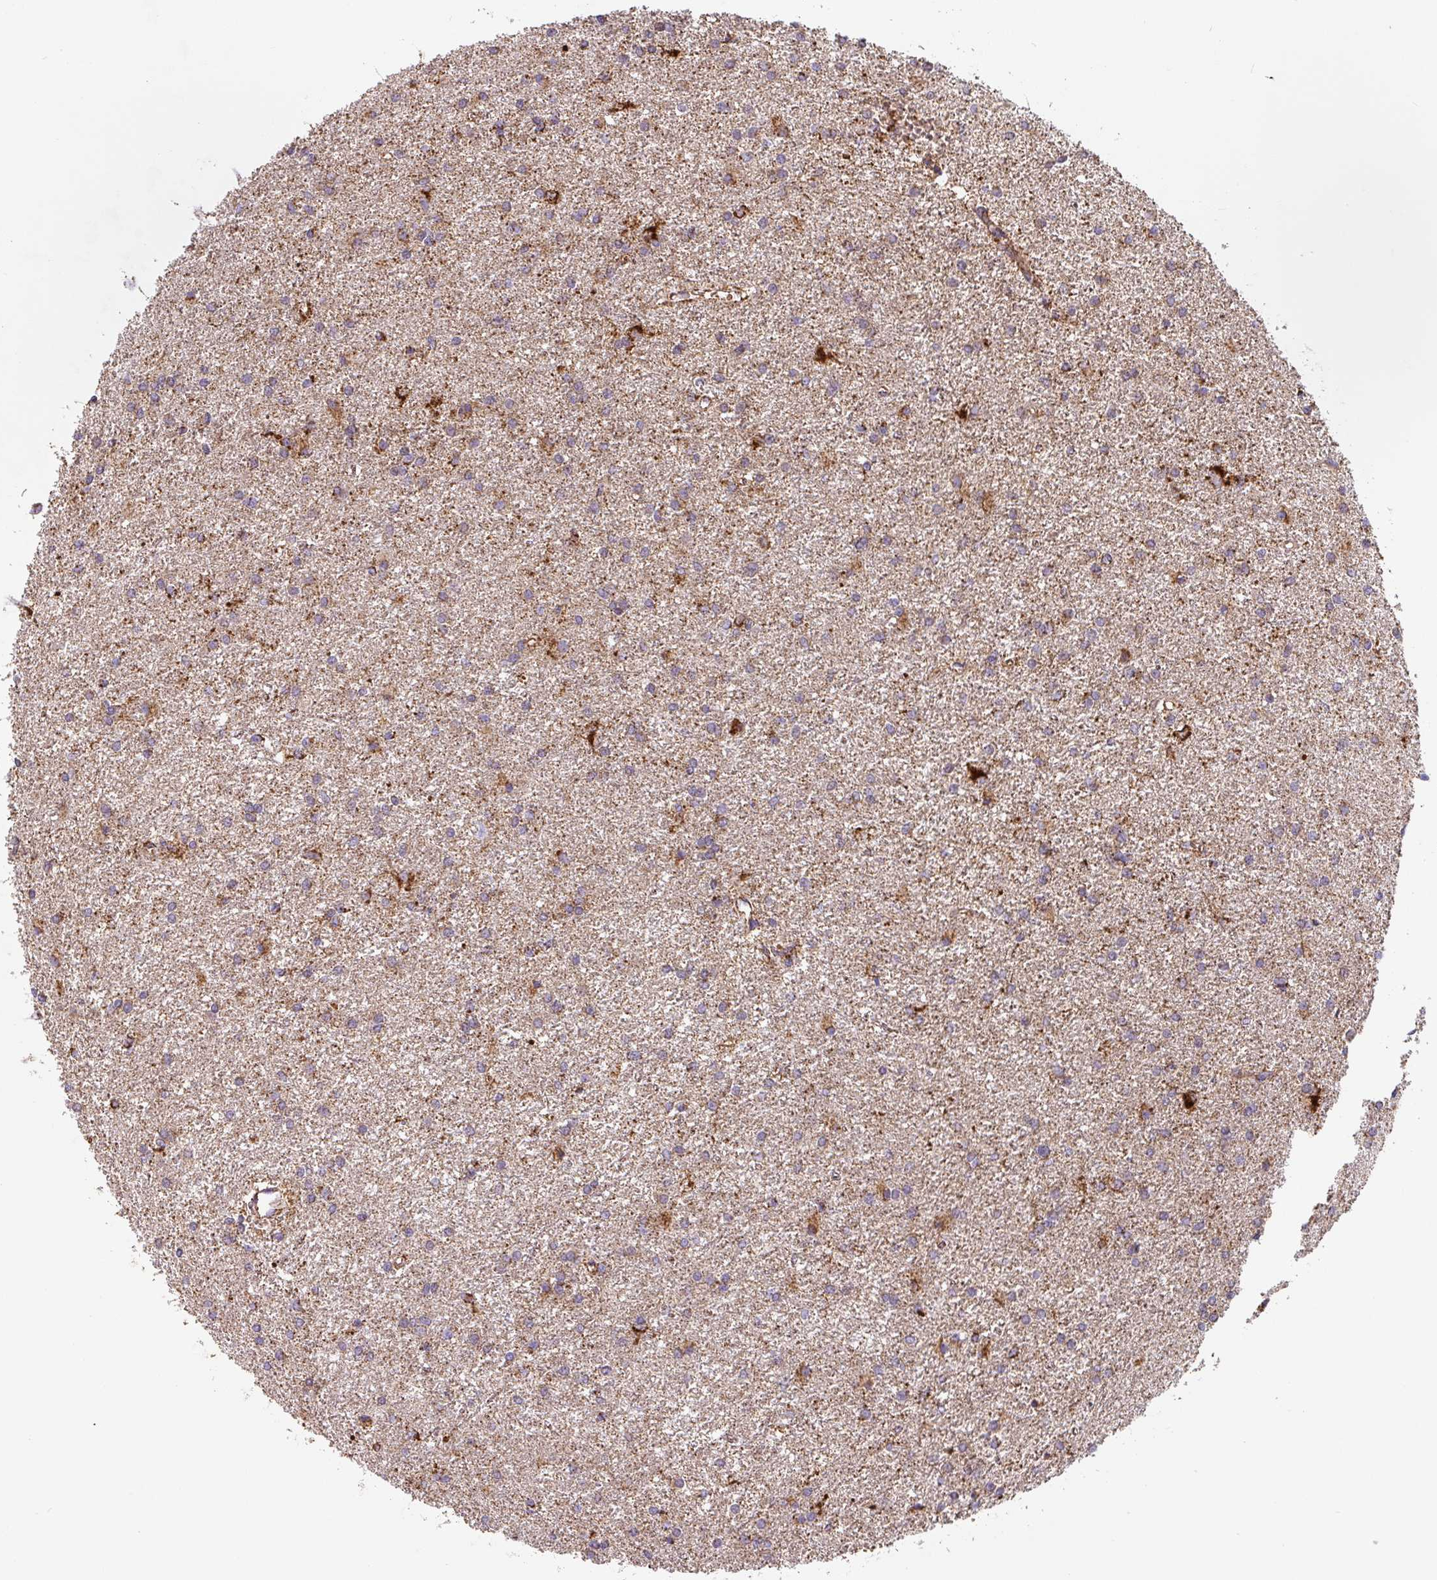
{"staining": {"intensity": "negative", "quantity": "none", "location": "none"}, "tissue": "glioma", "cell_type": "Tumor cells", "image_type": "cancer", "snomed": [{"axis": "morphology", "description": "Glioma, malignant, High grade"}, {"axis": "topography", "description": "Brain"}], "caption": "Tumor cells show no significant expression in malignant glioma (high-grade).", "gene": "MT-CO2", "patient": {"sex": "female", "age": 50}}